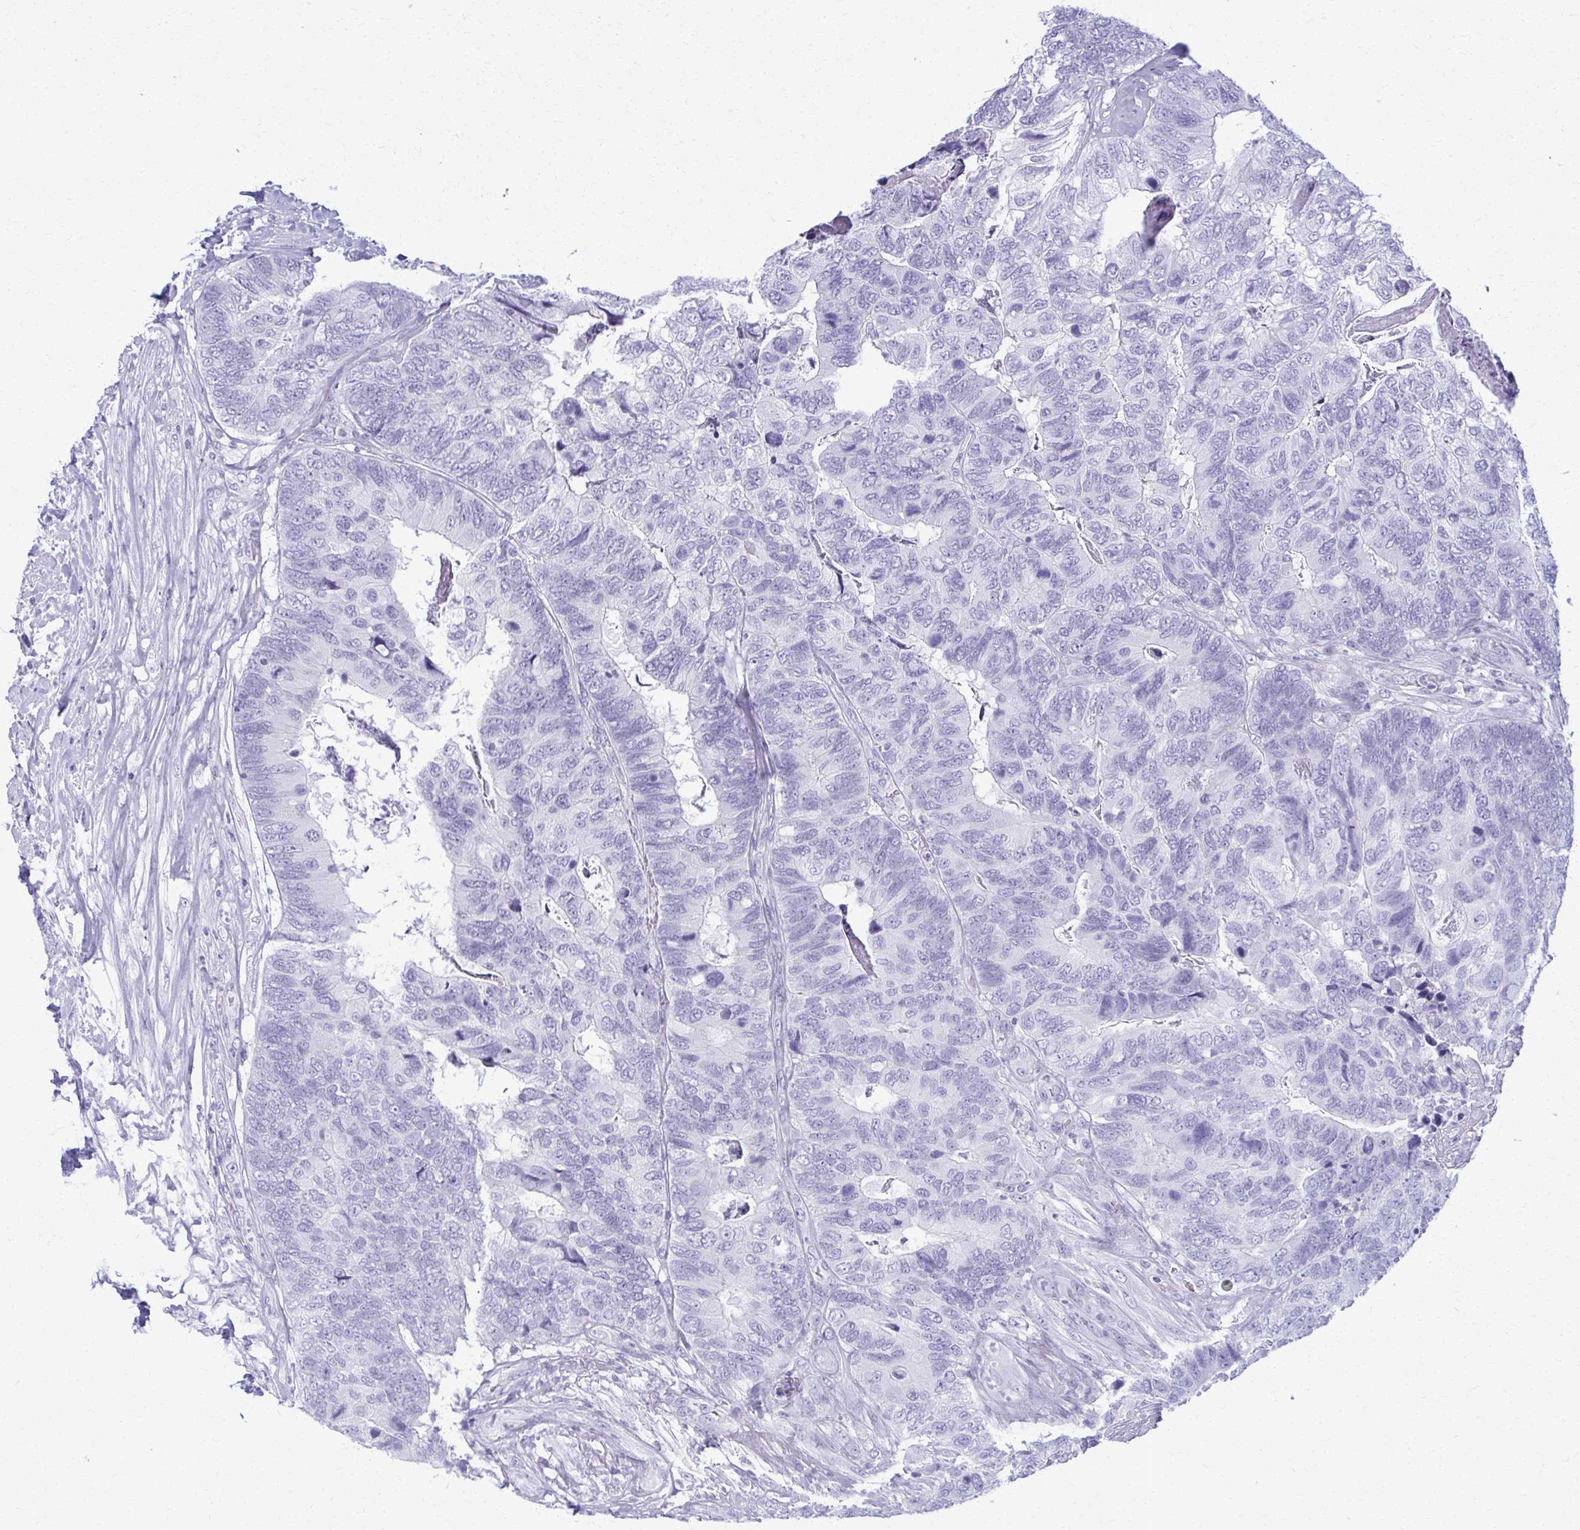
{"staining": {"intensity": "negative", "quantity": "none", "location": "none"}, "tissue": "breast cancer", "cell_type": "Tumor cells", "image_type": "cancer", "snomed": [{"axis": "morphology", "description": "Lobular carcinoma"}, {"axis": "topography", "description": "Breast"}], "caption": "Histopathology image shows no significant protein expression in tumor cells of lobular carcinoma (breast).", "gene": "ACSM2B", "patient": {"sex": "female", "age": 59}}